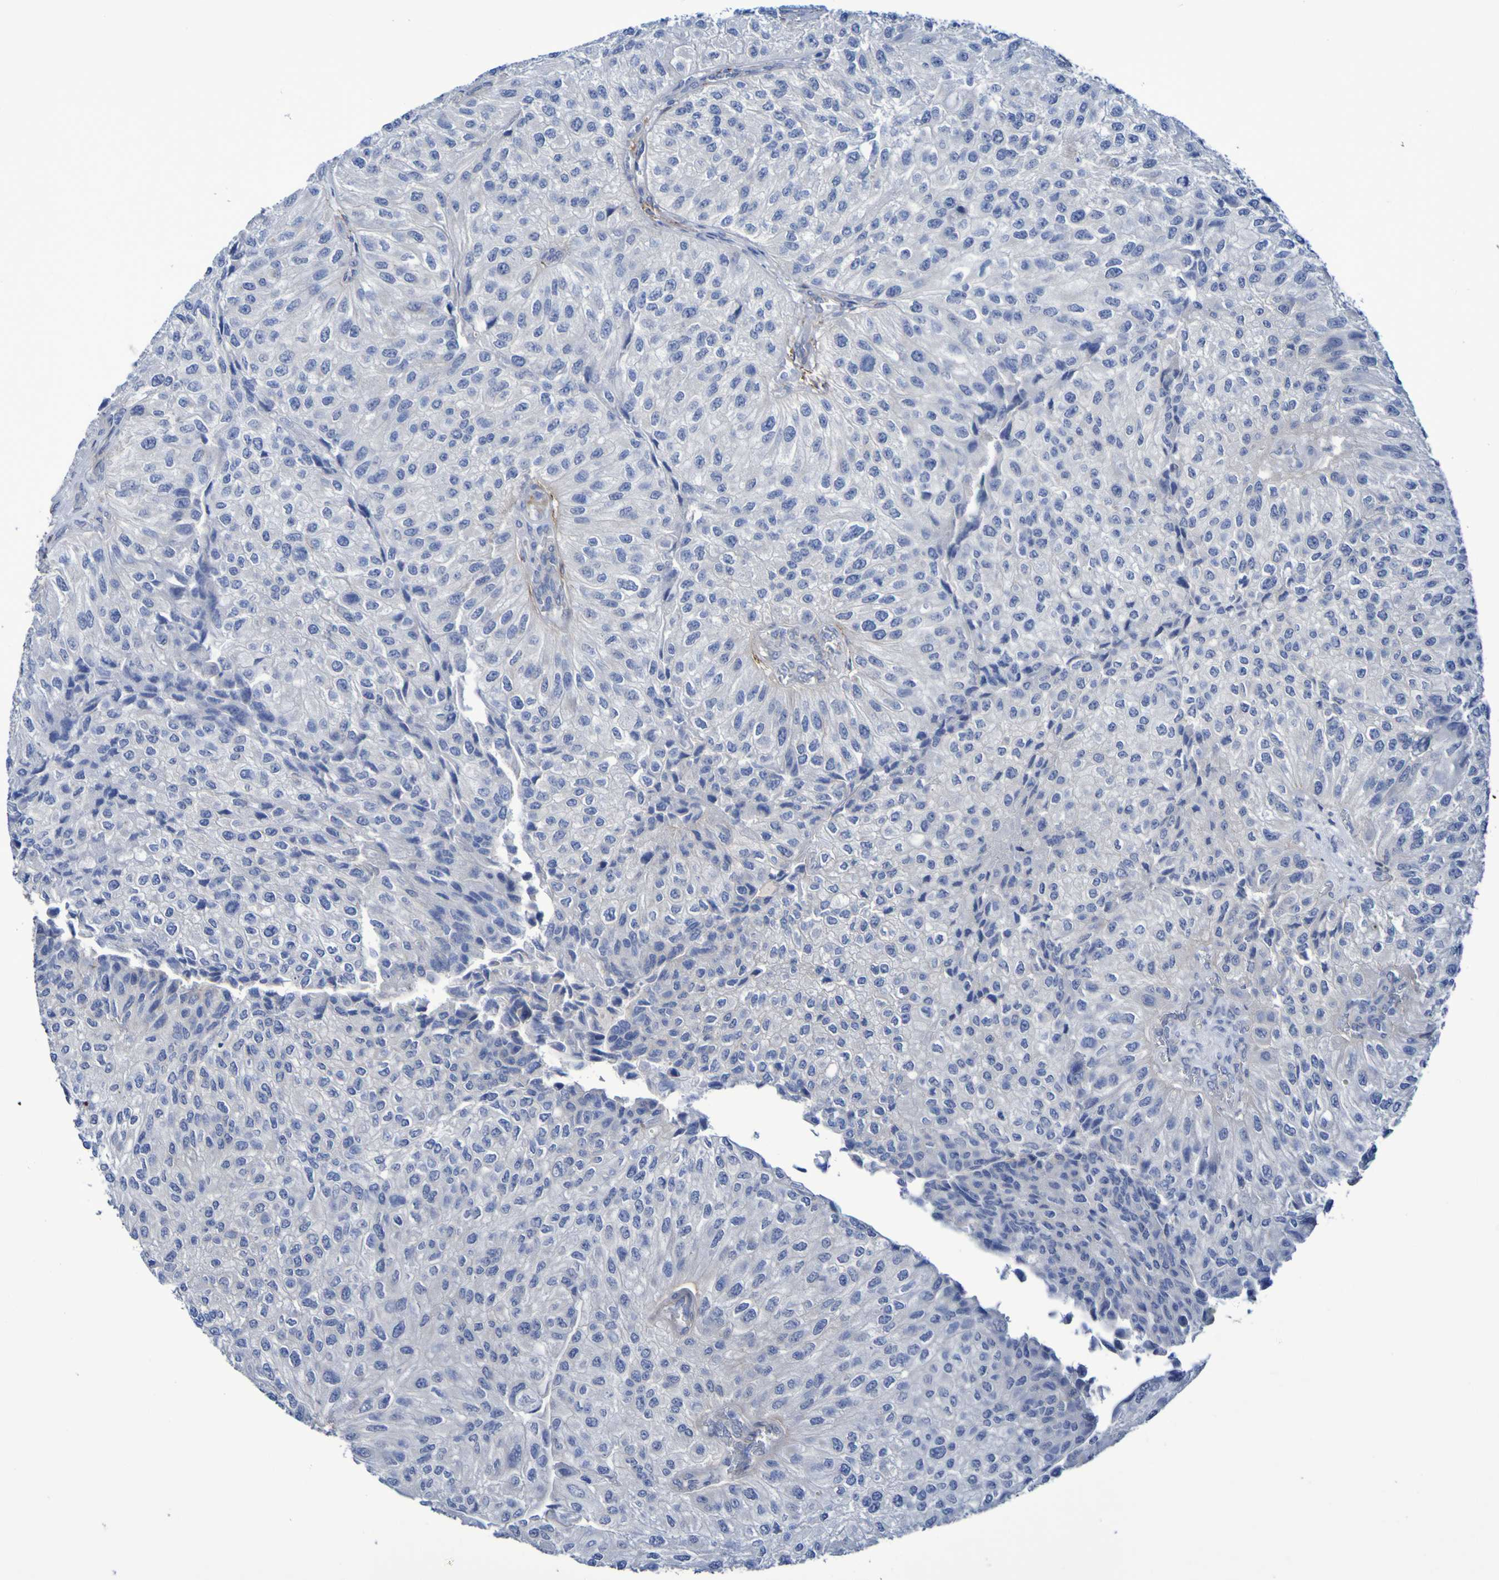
{"staining": {"intensity": "negative", "quantity": "none", "location": "none"}, "tissue": "urothelial cancer", "cell_type": "Tumor cells", "image_type": "cancer", "snomed": [{"axis": "morphology", "description": "Urothelial carcinoma, High grade"}, {"axis": "topography", "description": "Kidney"}, {"axis": "topography", "description": "Urinary bladder"}], "caption": "A high-resolution histopathology image shows immunohistochemistry staining of high-grade urothelial carcinoma, which demonstrates no significant staining in tumor cells. (DAB immunohistochemistry visualized using brightfield microscopy, high magnification).", "gene": "LPP", "patient": {"sex": "male", "age": 77}}